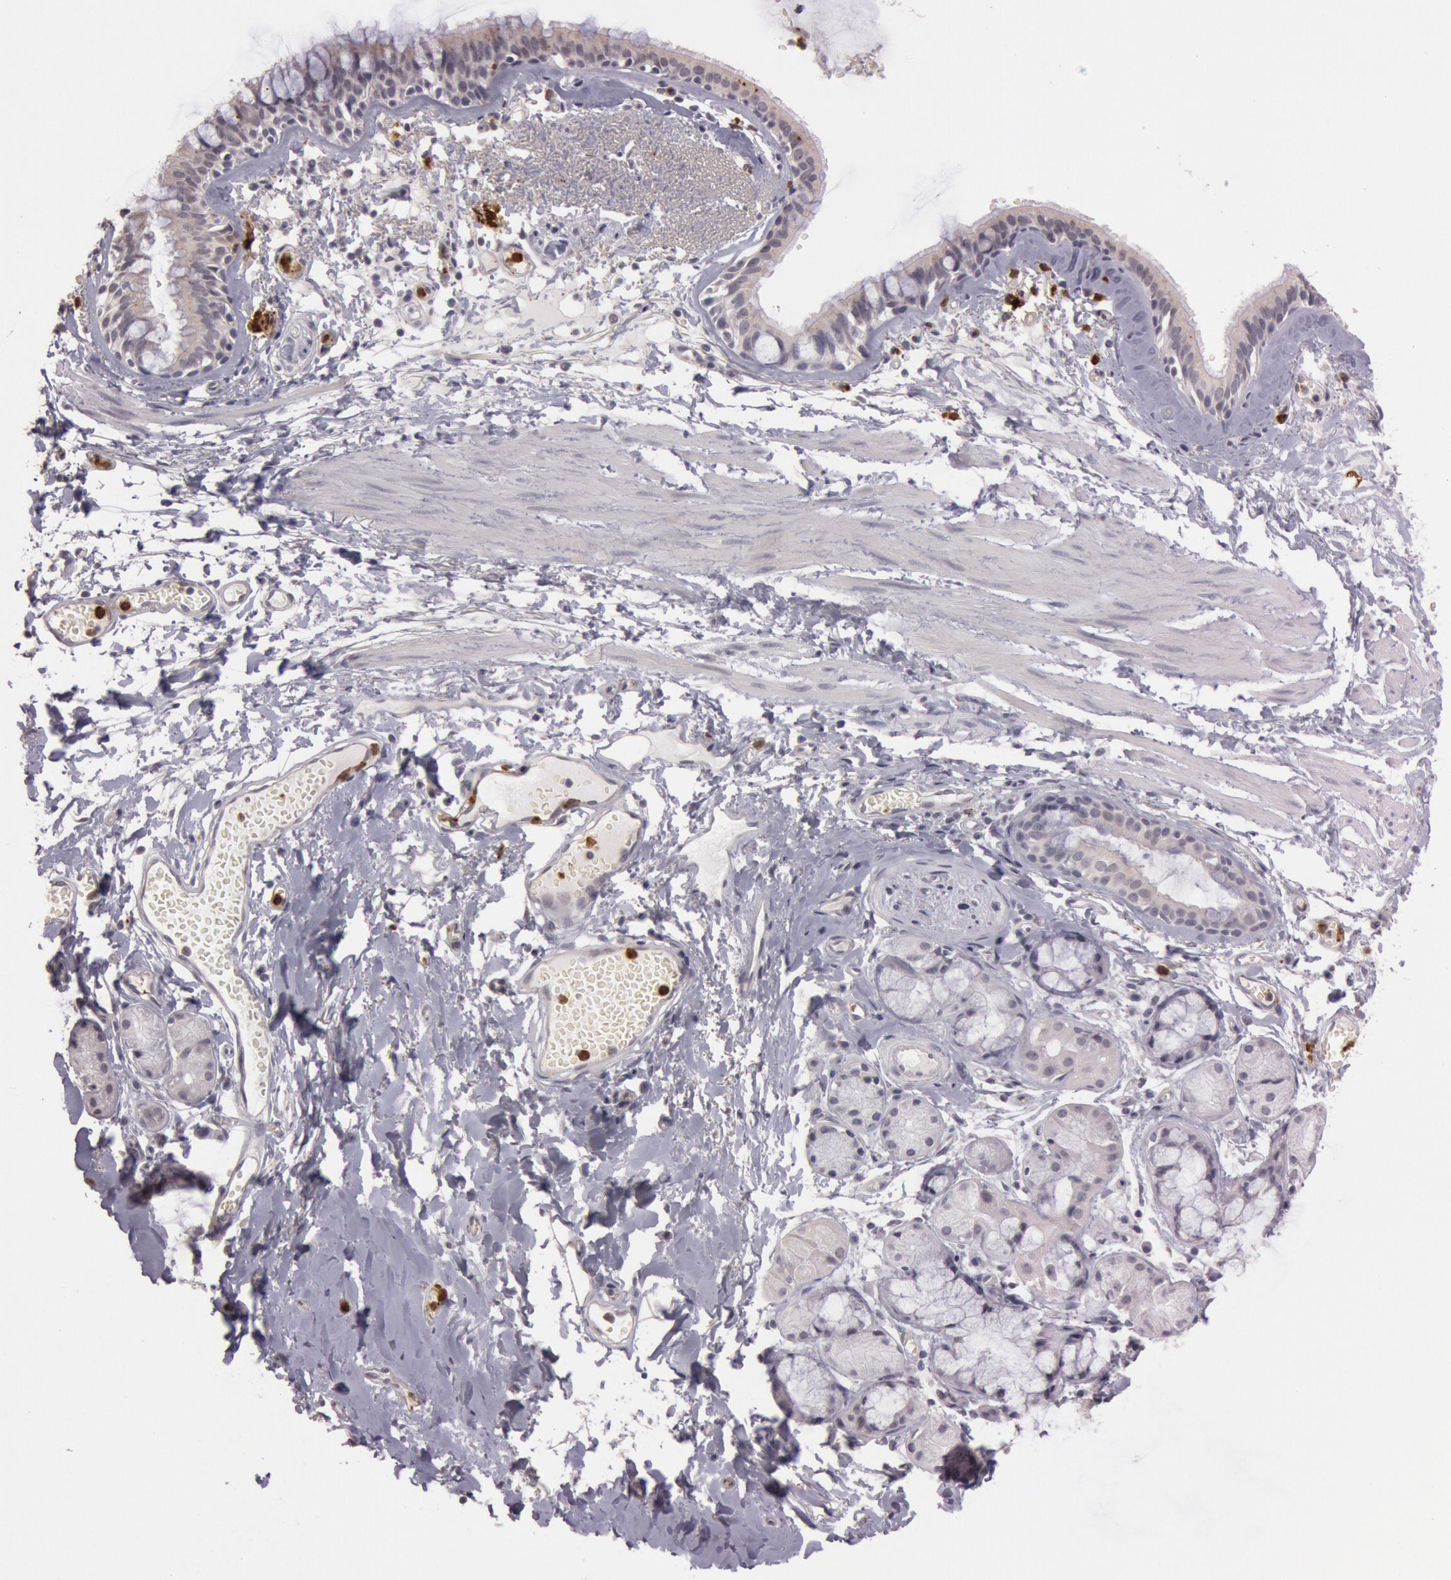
{"staining": {"intensity": "negative", "quantity": "none", "location": "none"}, "tissue": "bronchus", "cell_type": "Respiratory epithelial cells", "image_type": "normal", "snomed": [{"axis": "morphology", "description": "Normal tissue, NOS"}, {"axis": "topography", "description": "Bronchus"}, {"axis": "topography", "description": "Lung"}], "caption": "An image of human bronchus is negative for staining in respiratory epithelial cells.", "gene": "KDM6A", "patient": {"sex": "female", "age": 56}}